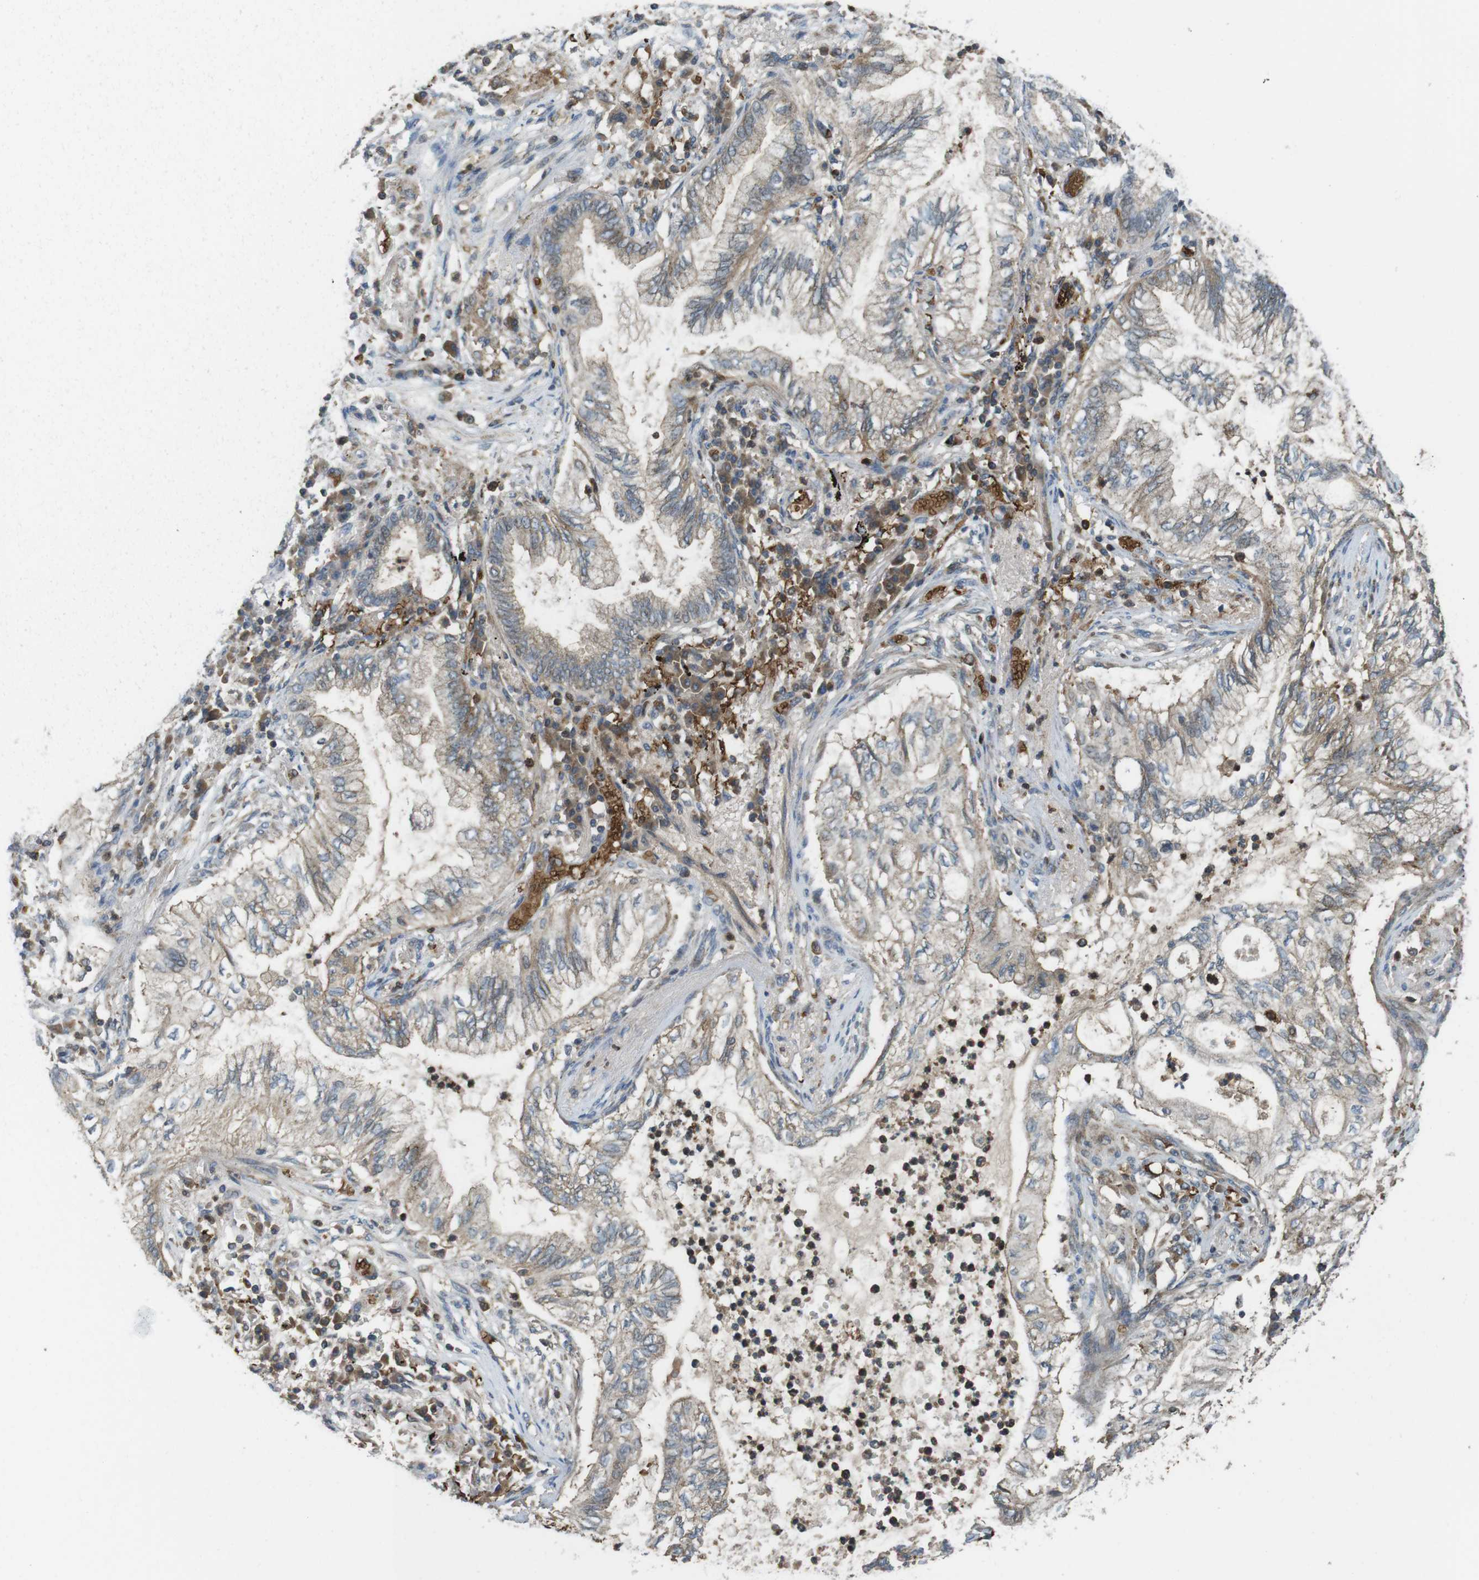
{"staining": {"intensity": "weak", "quantity": ">75%", "location": "cytoplasmic/membranous"}, "tissue": "lung cancer", "cell_type": "Tumor cells", "image_type": "cancer", "snomed": [{"axis": "morphology", "description": "Normal tissue, NOS"}, {"axis": "morphology", "description": "Adenocarcinoma, NOS"}, {"axis": "topography", "description": "Bronchus"}, {"axis": "topography", "description": "Lung"}], "caption": "Protein staining displays weak cytoplasmic/membranous staining in approximately >75% of tumor cells in lung adenocarcinoma.", "gene": "LRRC3B", "patient": {"sex": "female", "age": 70}}